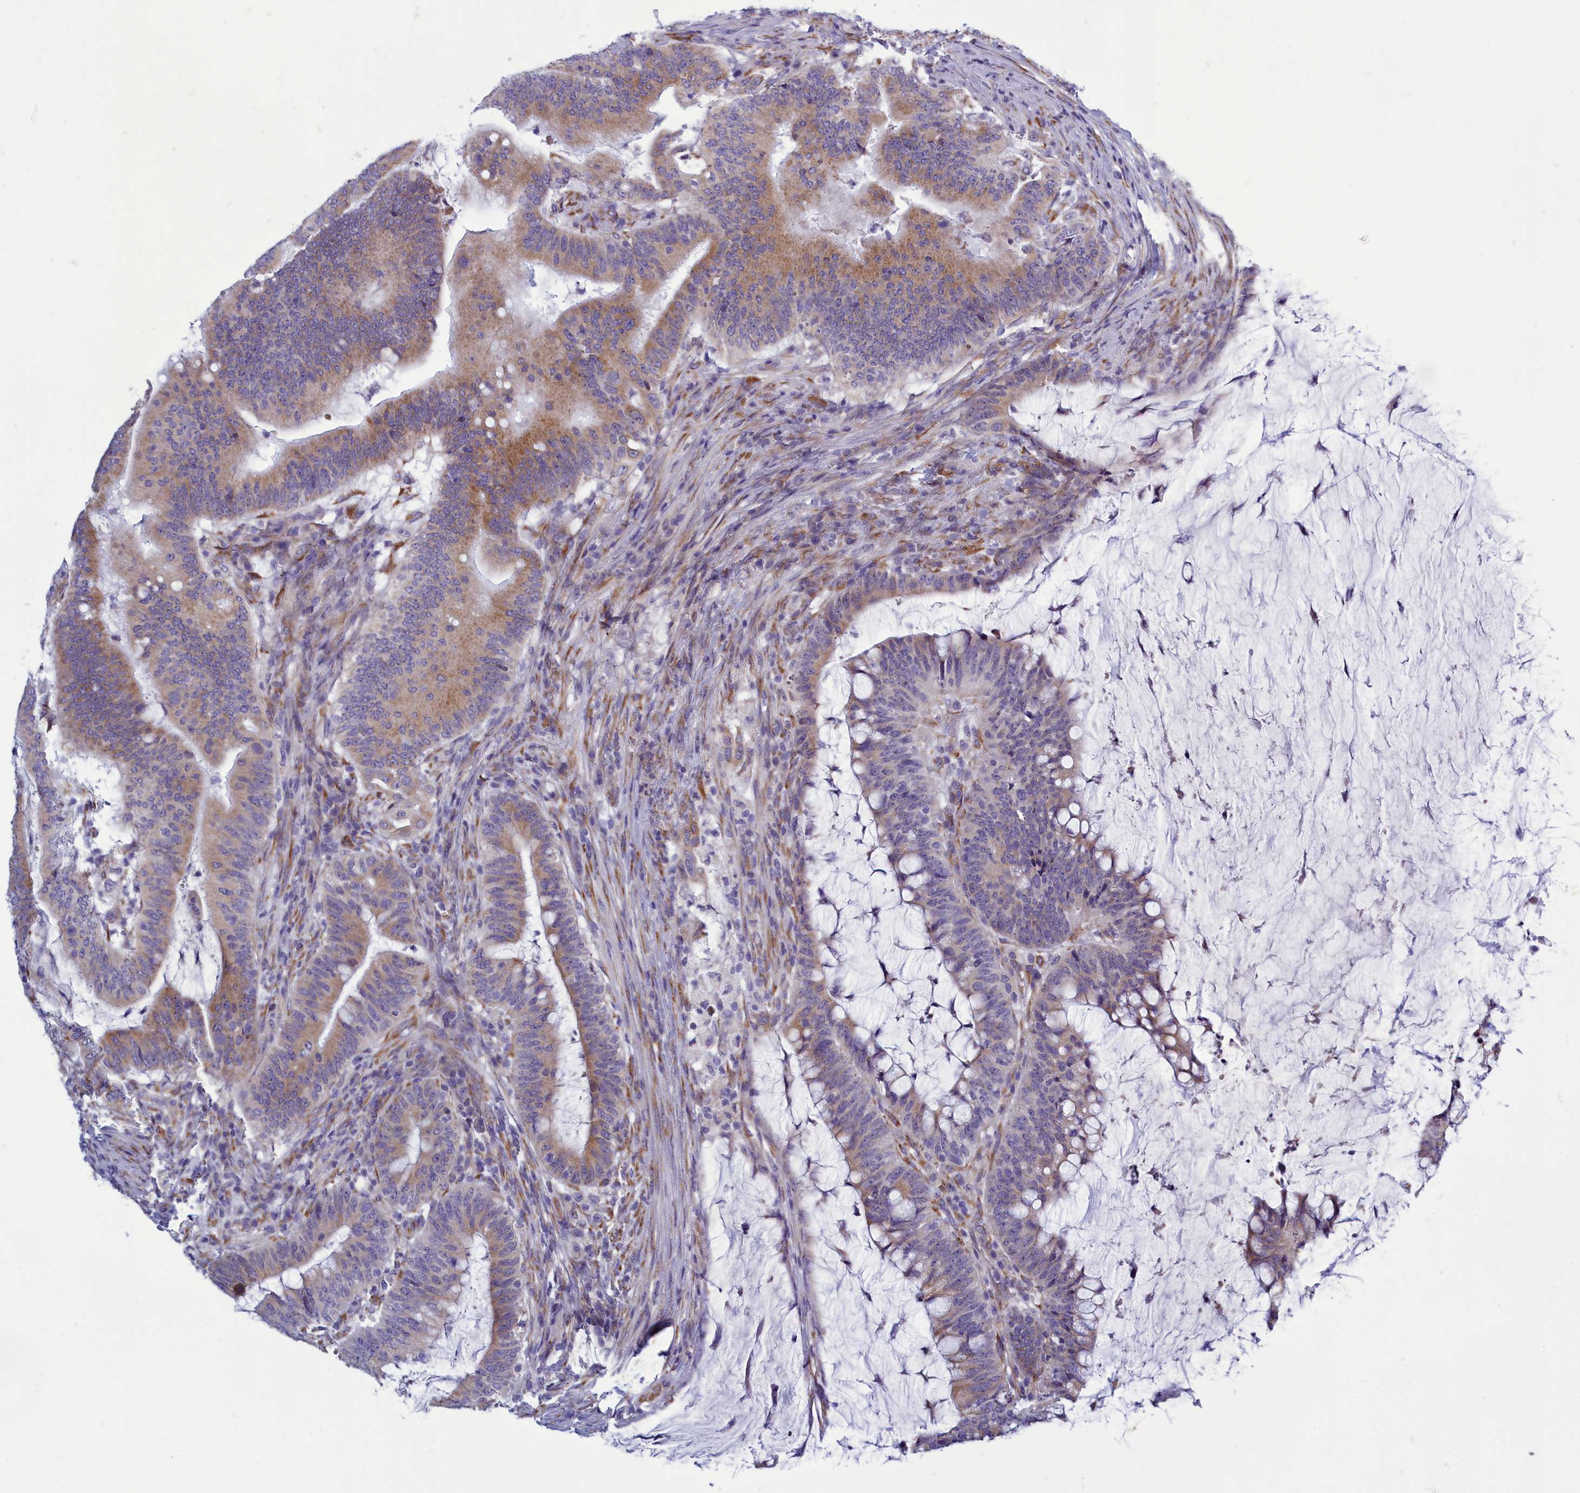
{"staining": {"intensity": "moderate", "quantity": ">75%", "location": "cytoplasmic/membranous"}, "tissue": "colorectal cancer", "cell_type": "Tumor cells", "image_type": "cancer", "snomed": [{"axis": "morphology", "description": "Adenocarcinoma, NOS"}, {"axis": "topography", "description": "Colon"}], "caption": "Brown immunohistochemical staining in colorectal cancer (adenocarcinoma) exhibits moderate cytoplasmic/membranous staining in about >75% of tumor cells. Using DAB (3,3'-diaminobenzidine) (brown) and hematoxylin (blue) stains, captured at high magnification using brightfield microscopy.", "gene": "CENATAC", "patient": {"sex": "female", "age": 66}}